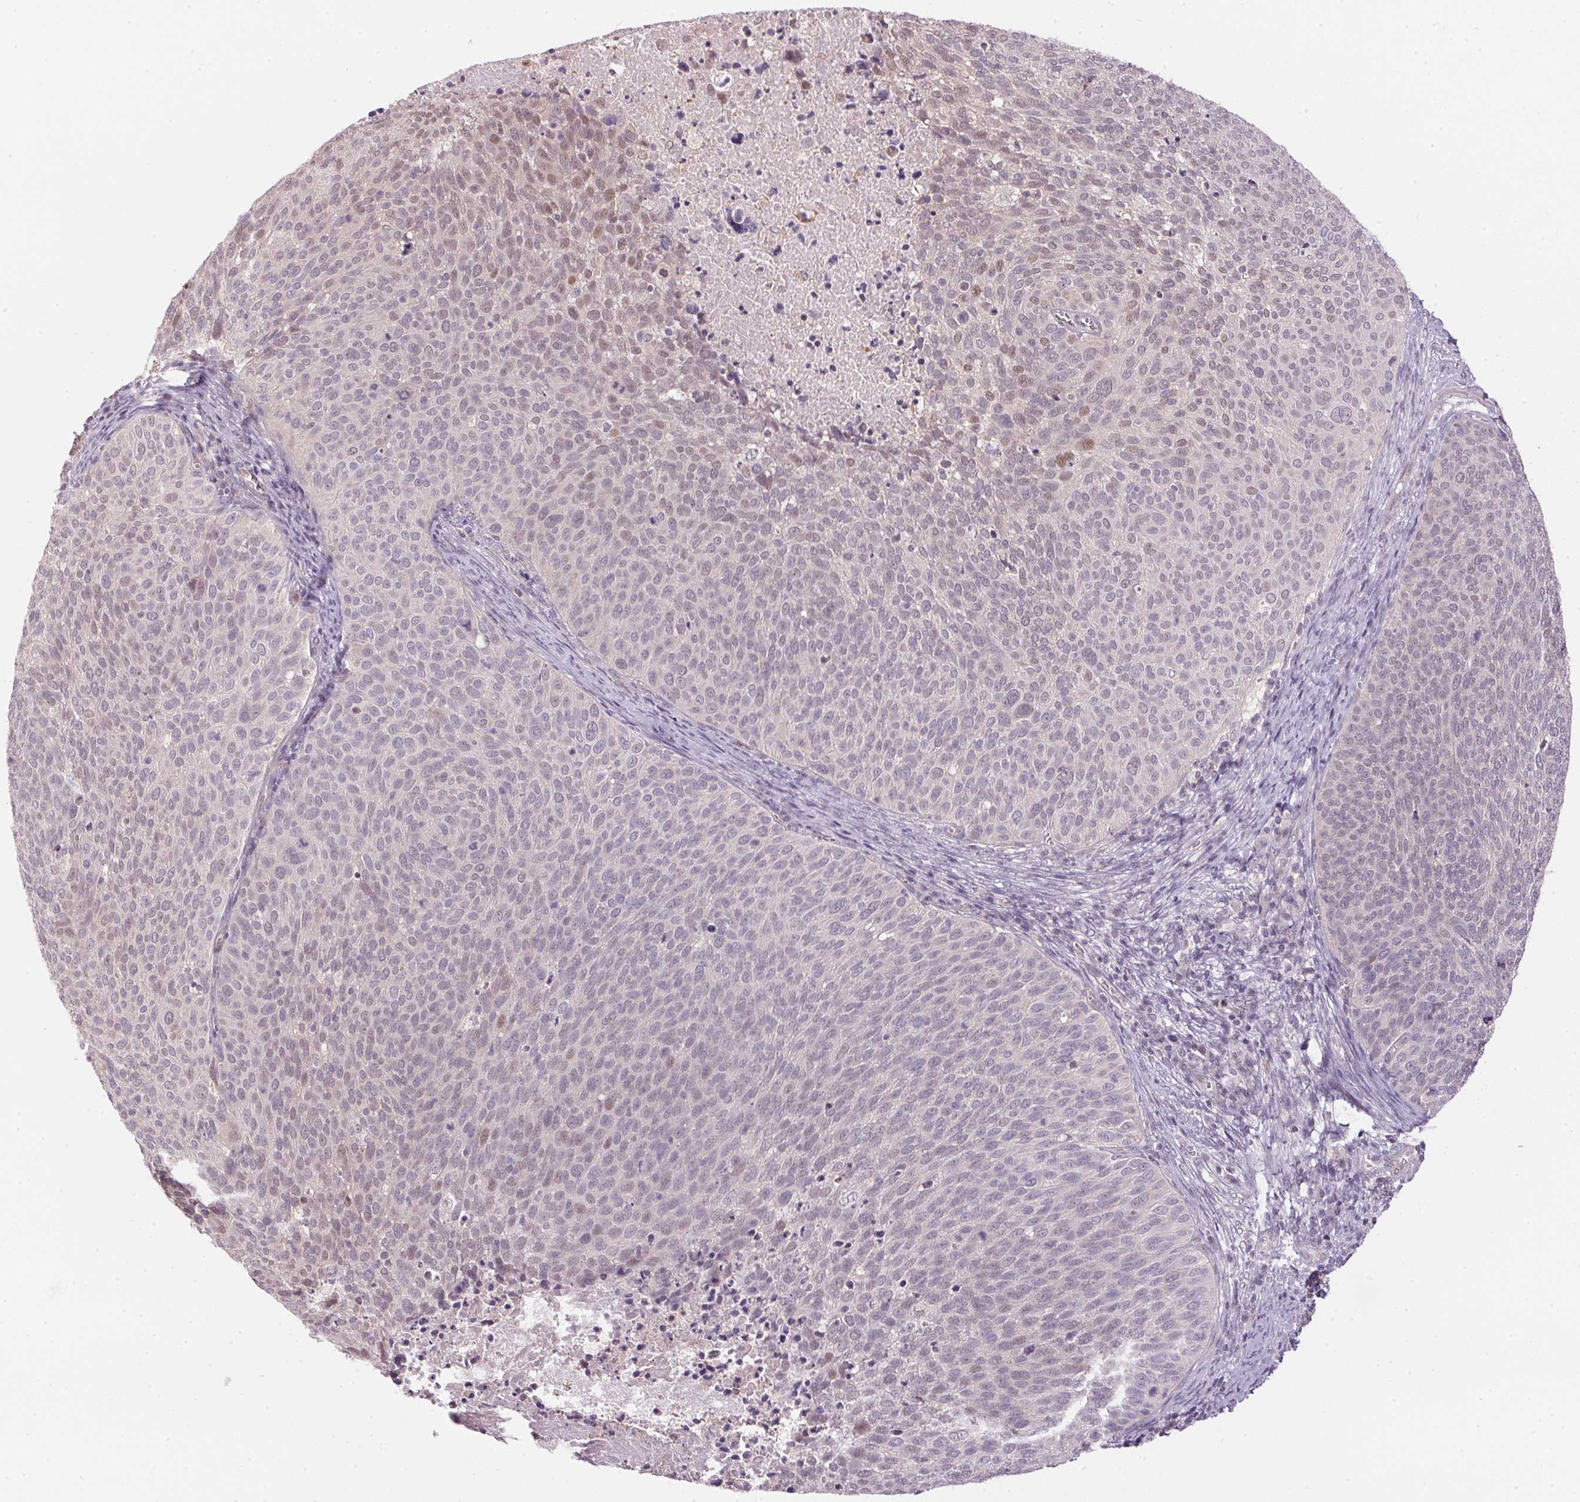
{"staining": {"intensity": "moderate", "quantity": "<25%", "location": "nuclear"}, "tissue": "cervical cancer", "cell_type": "Tumor cells", "image_type": "cancer", "snomed": [{"axis": "morphology", "description": "Squamous cell carcinoma, NOS"}, {"axis": "topography", "description": "Cervix"}], "caption": "IHC photomicrograph of human cervical cancer stained for a protein (brown), which shows low levels of moderate nuclear expression in approximately <25% of tumor cells.", "gene": "SC5D", "patient": {"sex": "female", "age": 39}}